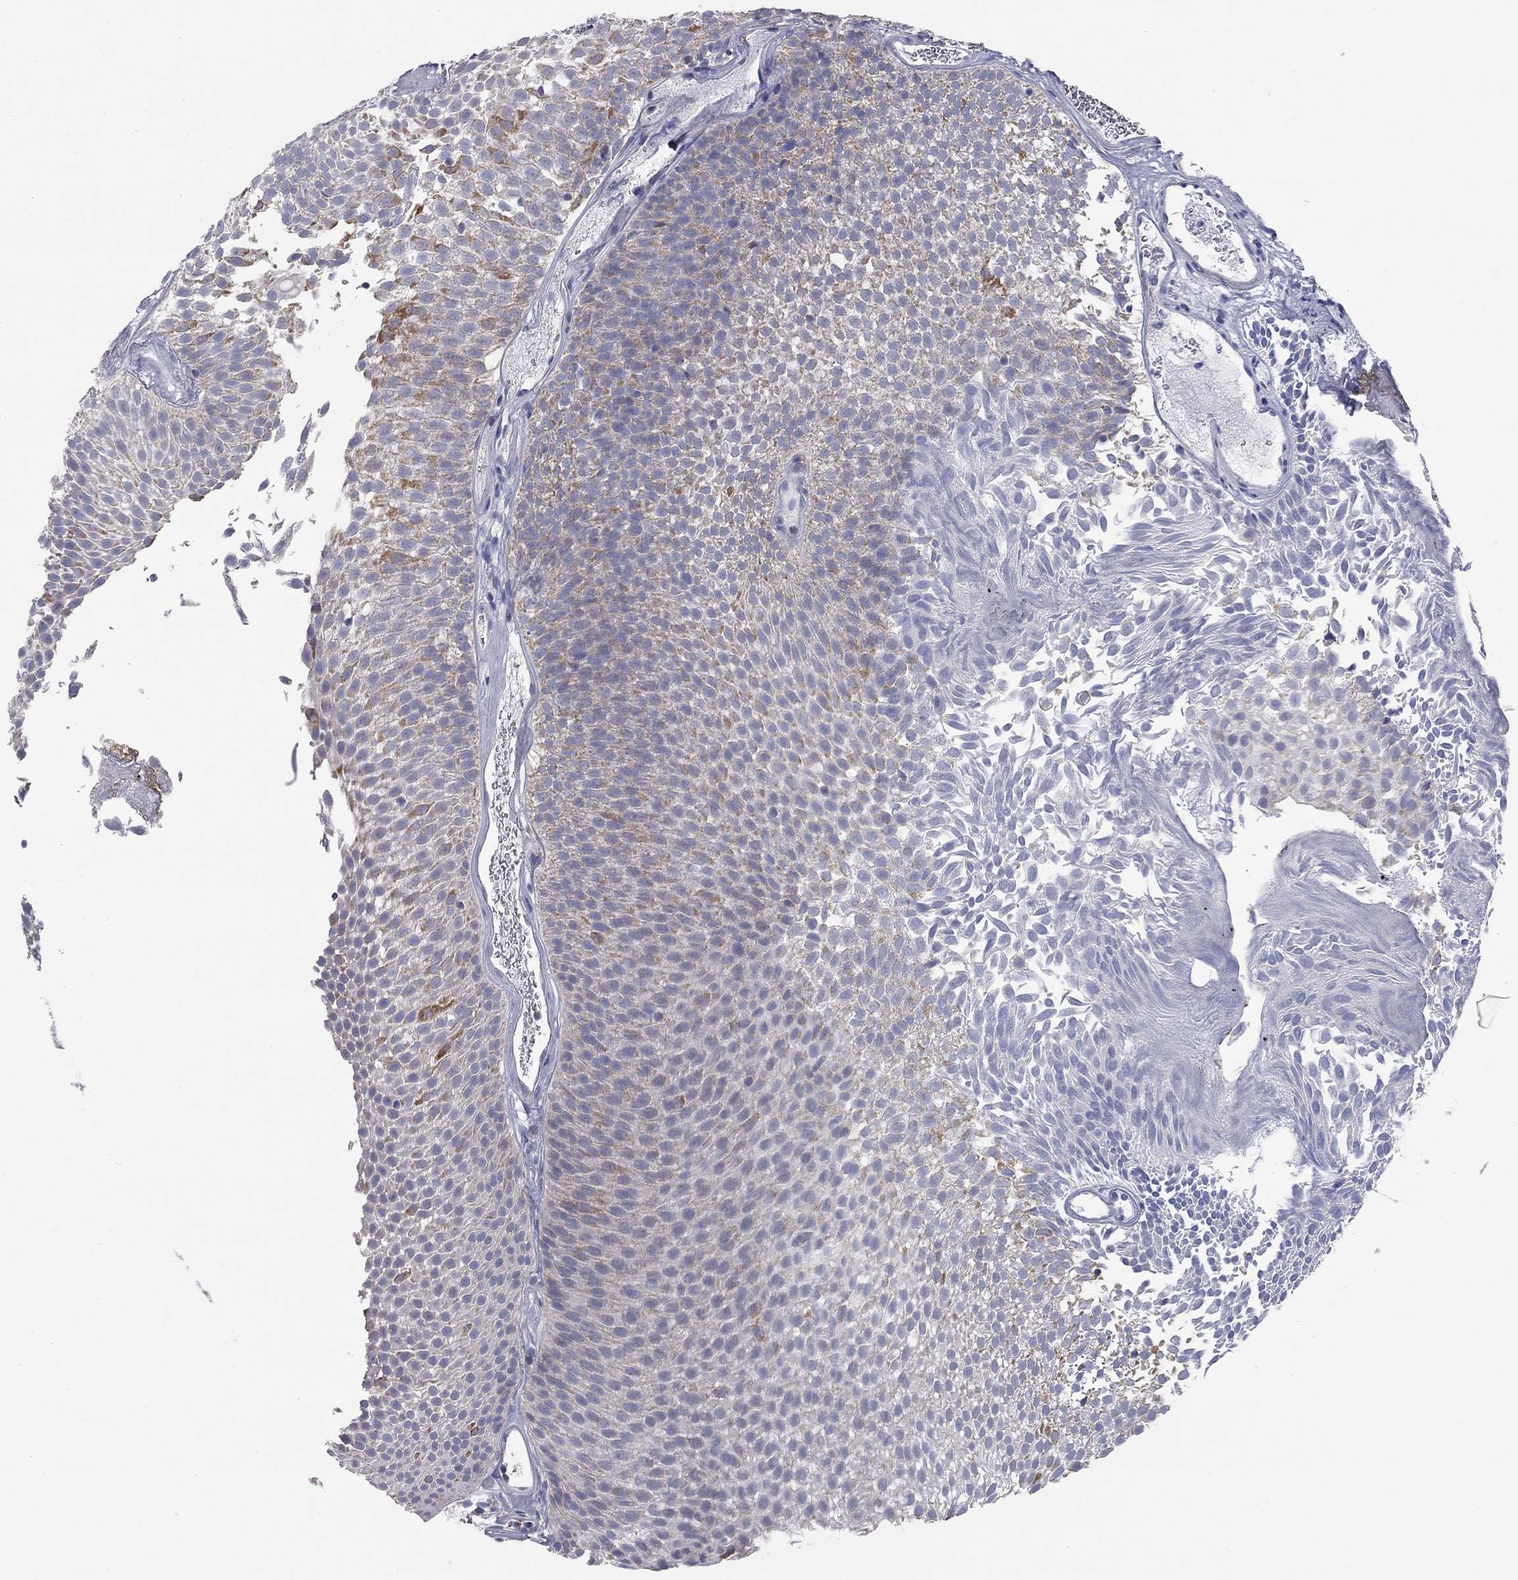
{"staining": {"intensity": "moderate", "quantity": "<25%", "location": "cytoplasmic/membranous"}, "tissue": "urothelial cancer", "cell_type": "Tumor cells", "image_type": "cancer", "snomed": [{"axis": "morphology", "description": "Urothelial carcinoma, Low grade"}, {"axis": "topography", "description": "Urinary bladder"}], "caption": "Tumor cells show moderate cytoplasmic/membranous staining in approximately <25% of cells in urothelial cancer. (Stains: DAB (3,3'-diaminobenzidine) in brown, nuclei in blue, Microscopy: brightfield microscopy at high magnification).", "gene": "CFAP161", "patient": {"sex": "male", "age": 52}}